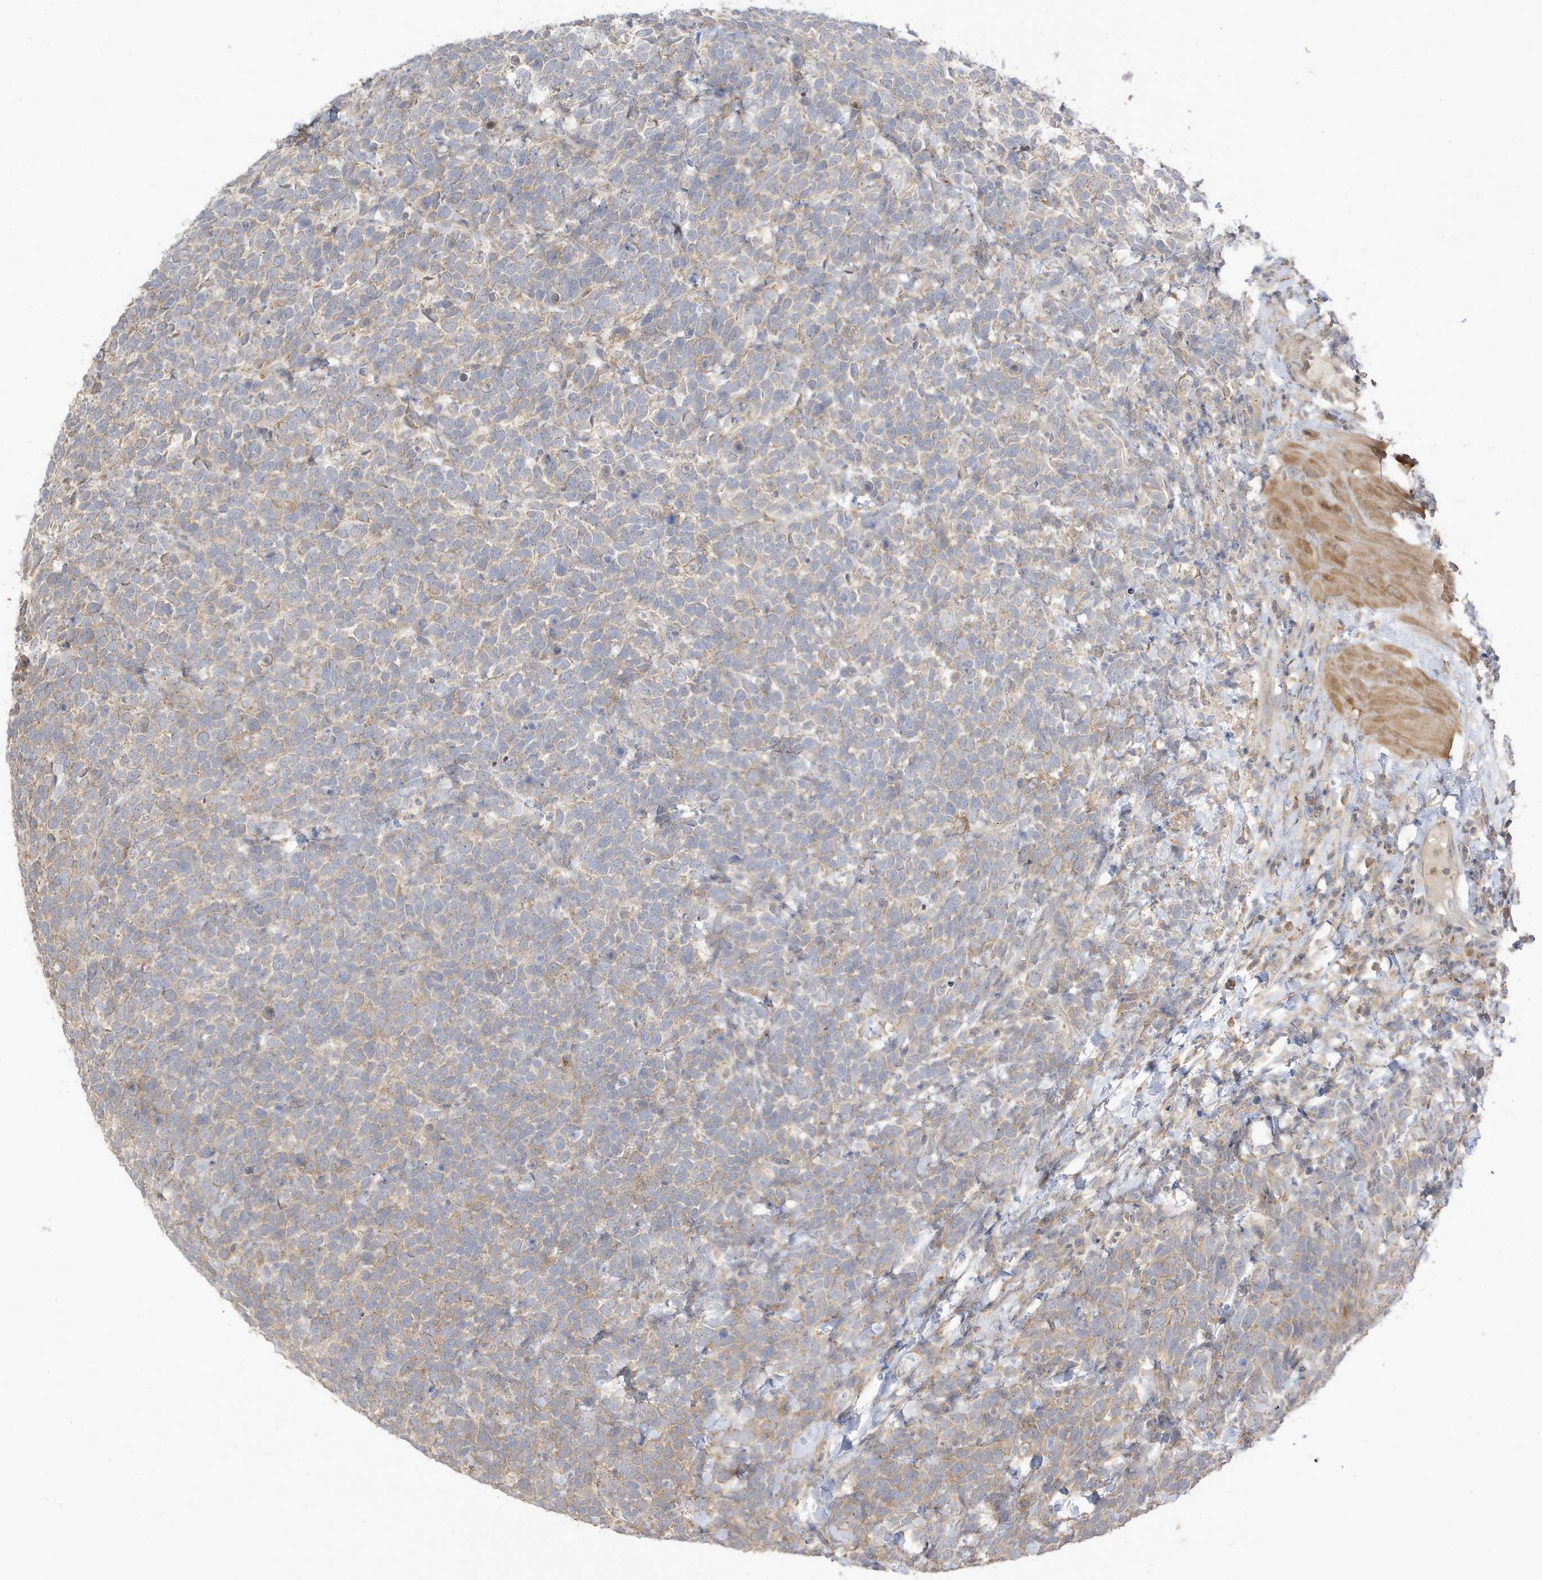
{"staining": {"intensity": "weak", "quantity": "<25%", "location": "cytoplasmic/membranous"}, "tissue": "urothelial cancer", "cell_type": "Tumor cells", "image_type": "cancer", "snomed": [{"axis": "morphology", "description": "Urothelial carcinoma, High grade"}, {"axis": "topography", "description": "Urinary bladder"}], "caption": "Tumor cells show no significant protein staining in urothelial carcinoma (high-grade). (DAB immunohistochemistry with hematoxylin counter stain).", "gene": "TAB3", "patient": {"sex": "female", "age": 82}}